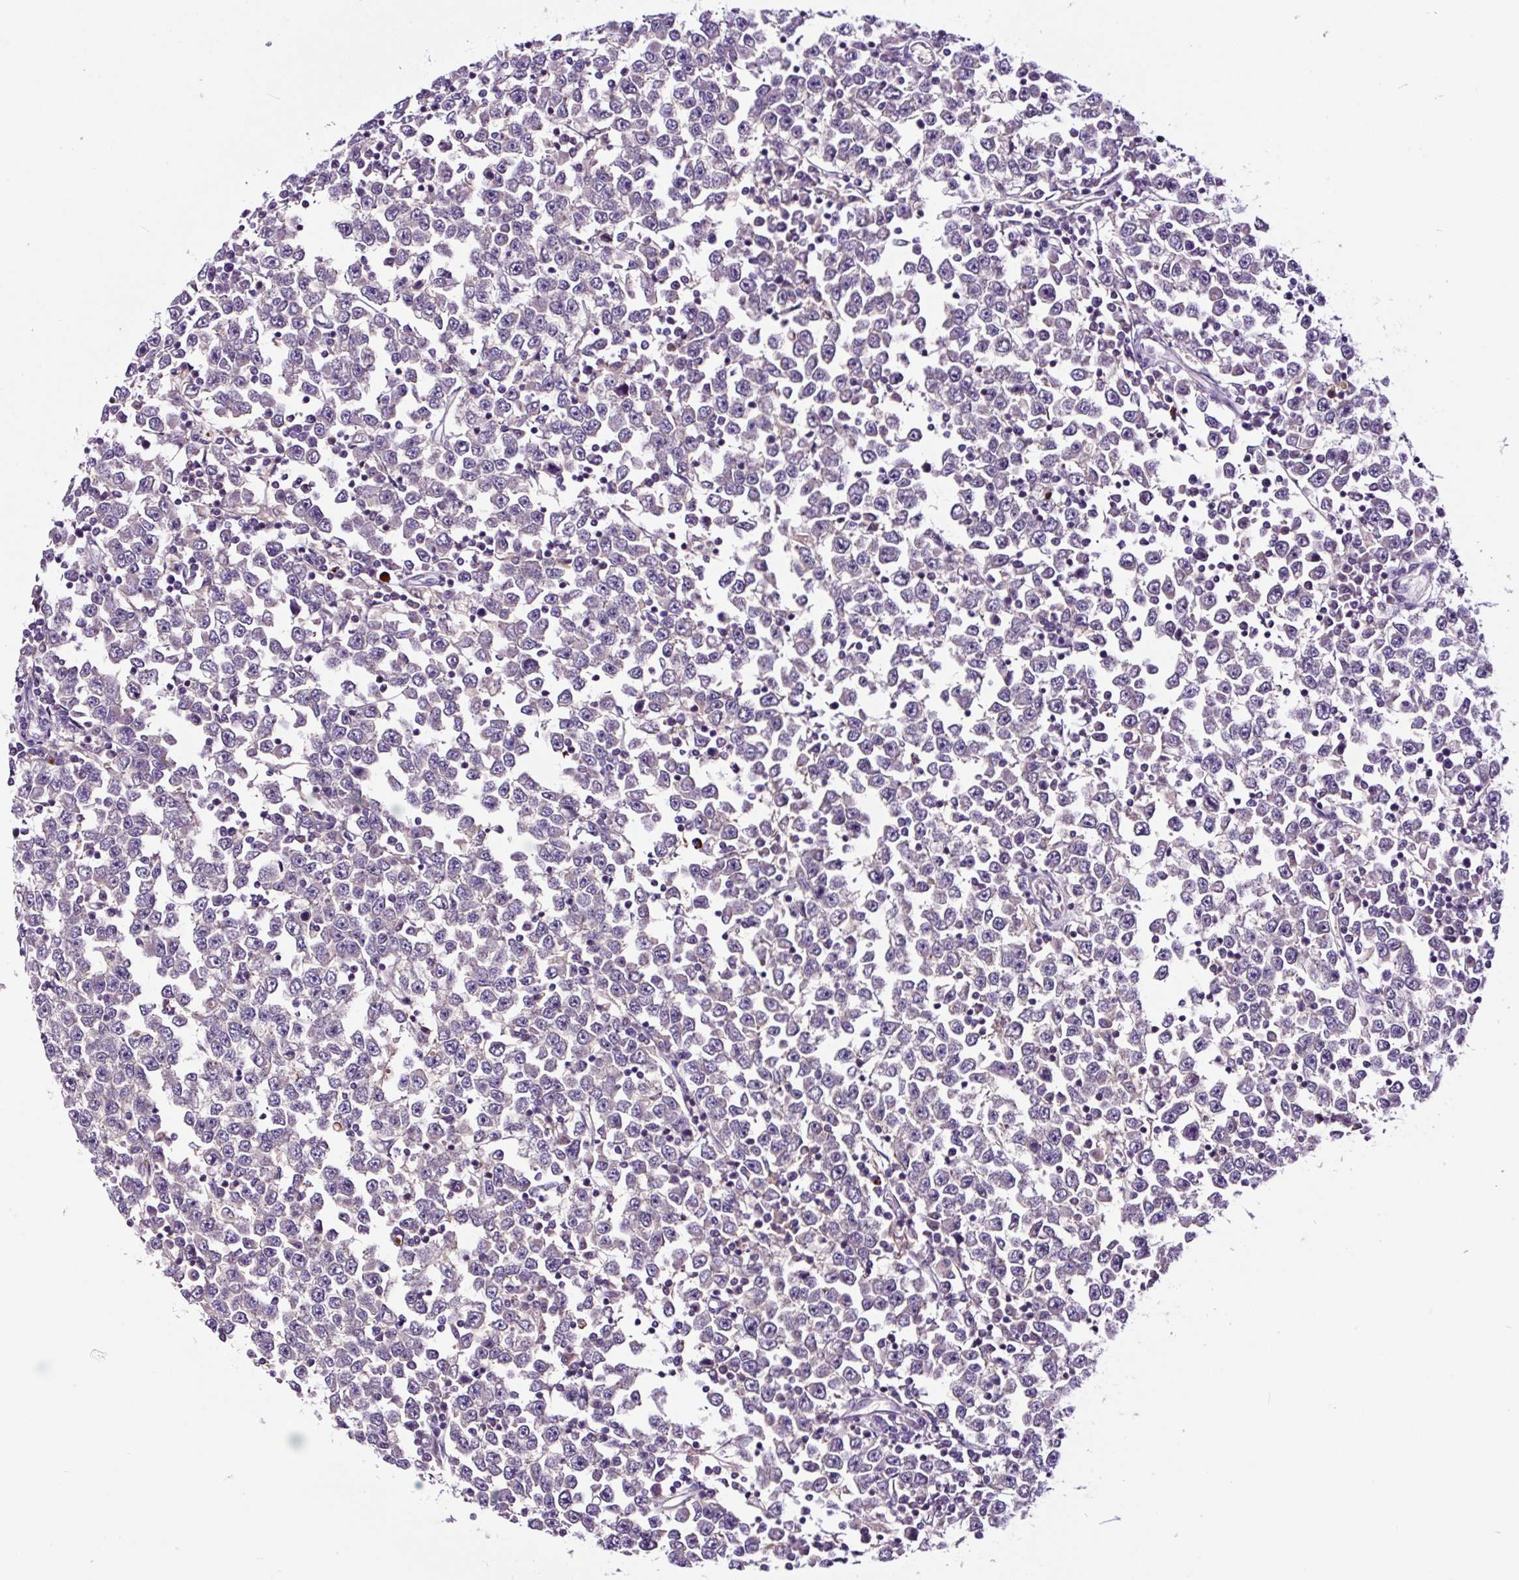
{"staining": {"intensity": "negative", "quantity": "none", "location": "none"}, "tissue": "testis cancer", "cell_type": "Tumor cells", "image_type": "cancer", "snomed": [{"axis": "morphology", "description": "Seminoma, NOS"}, {"axis": "topography", "description": "Testis"}], "caption": "The immunohistochemistry (IHC) micrograph has no significant staining in tumor cells of testis cancer (seminoma) tissue. Nuclei are stained in blue.", "gene": "TAFA3", "patient": {"sex": "male", "age": 65}}